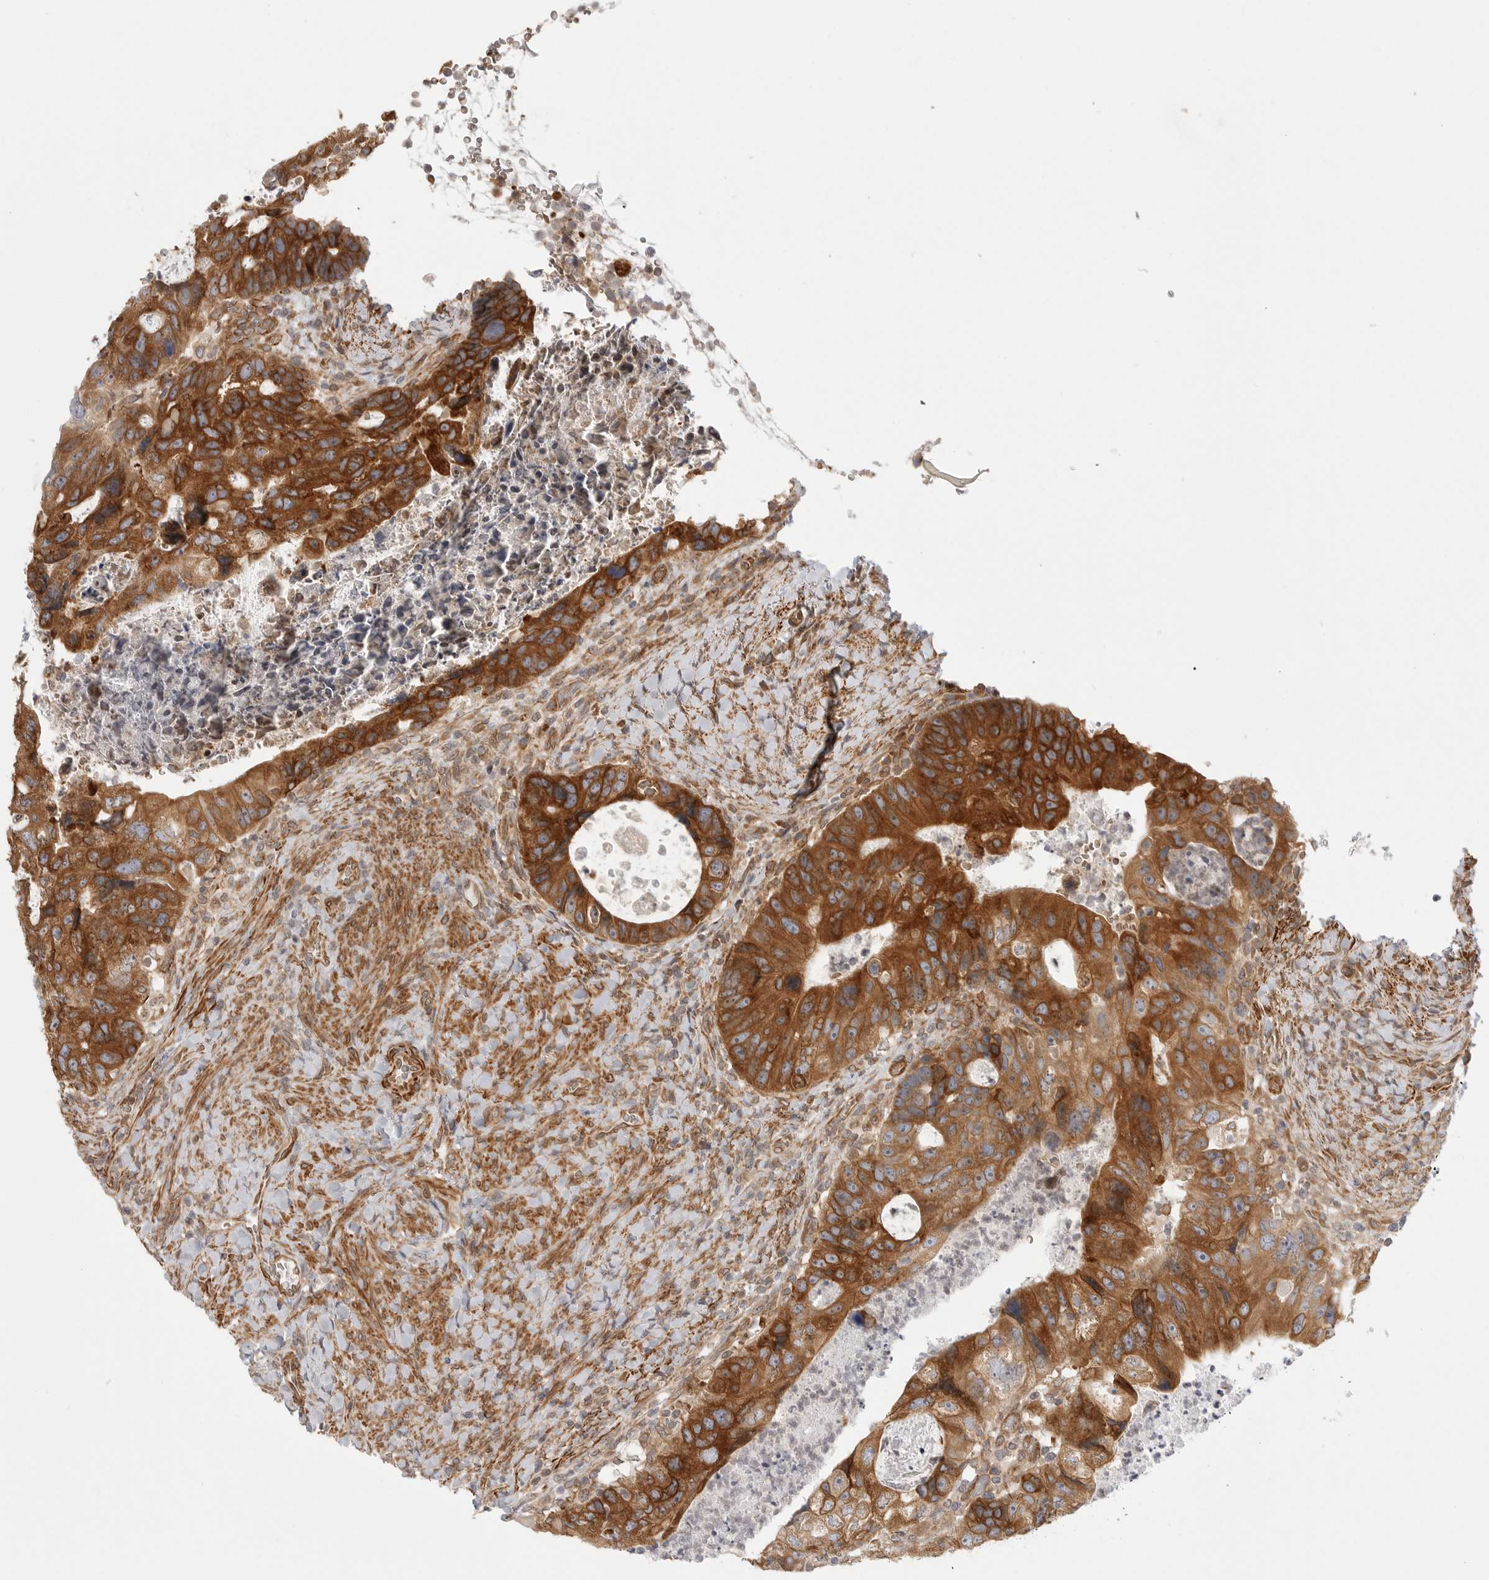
{"staining": {"intensity": "strong", "quantity": ">75%", "location": "cytoplasmic/membranous"}, "tissue": "colorectal cancer", "cell_type": "Tumor cells", "image_type": "cancer", "snomed": [{"axis": "morphology", "description": "Adenocarcinoma, NOS"}, {"axis": "topography", "description": "Rectum"}], "caption": "Strong cytoplasmic/membranous positivity is appreciated in about >75% of tumor cells in adenocarcinoma (colorectal).", "gene": "CERS2", "patient": {"sex": "male", "age": 59}}